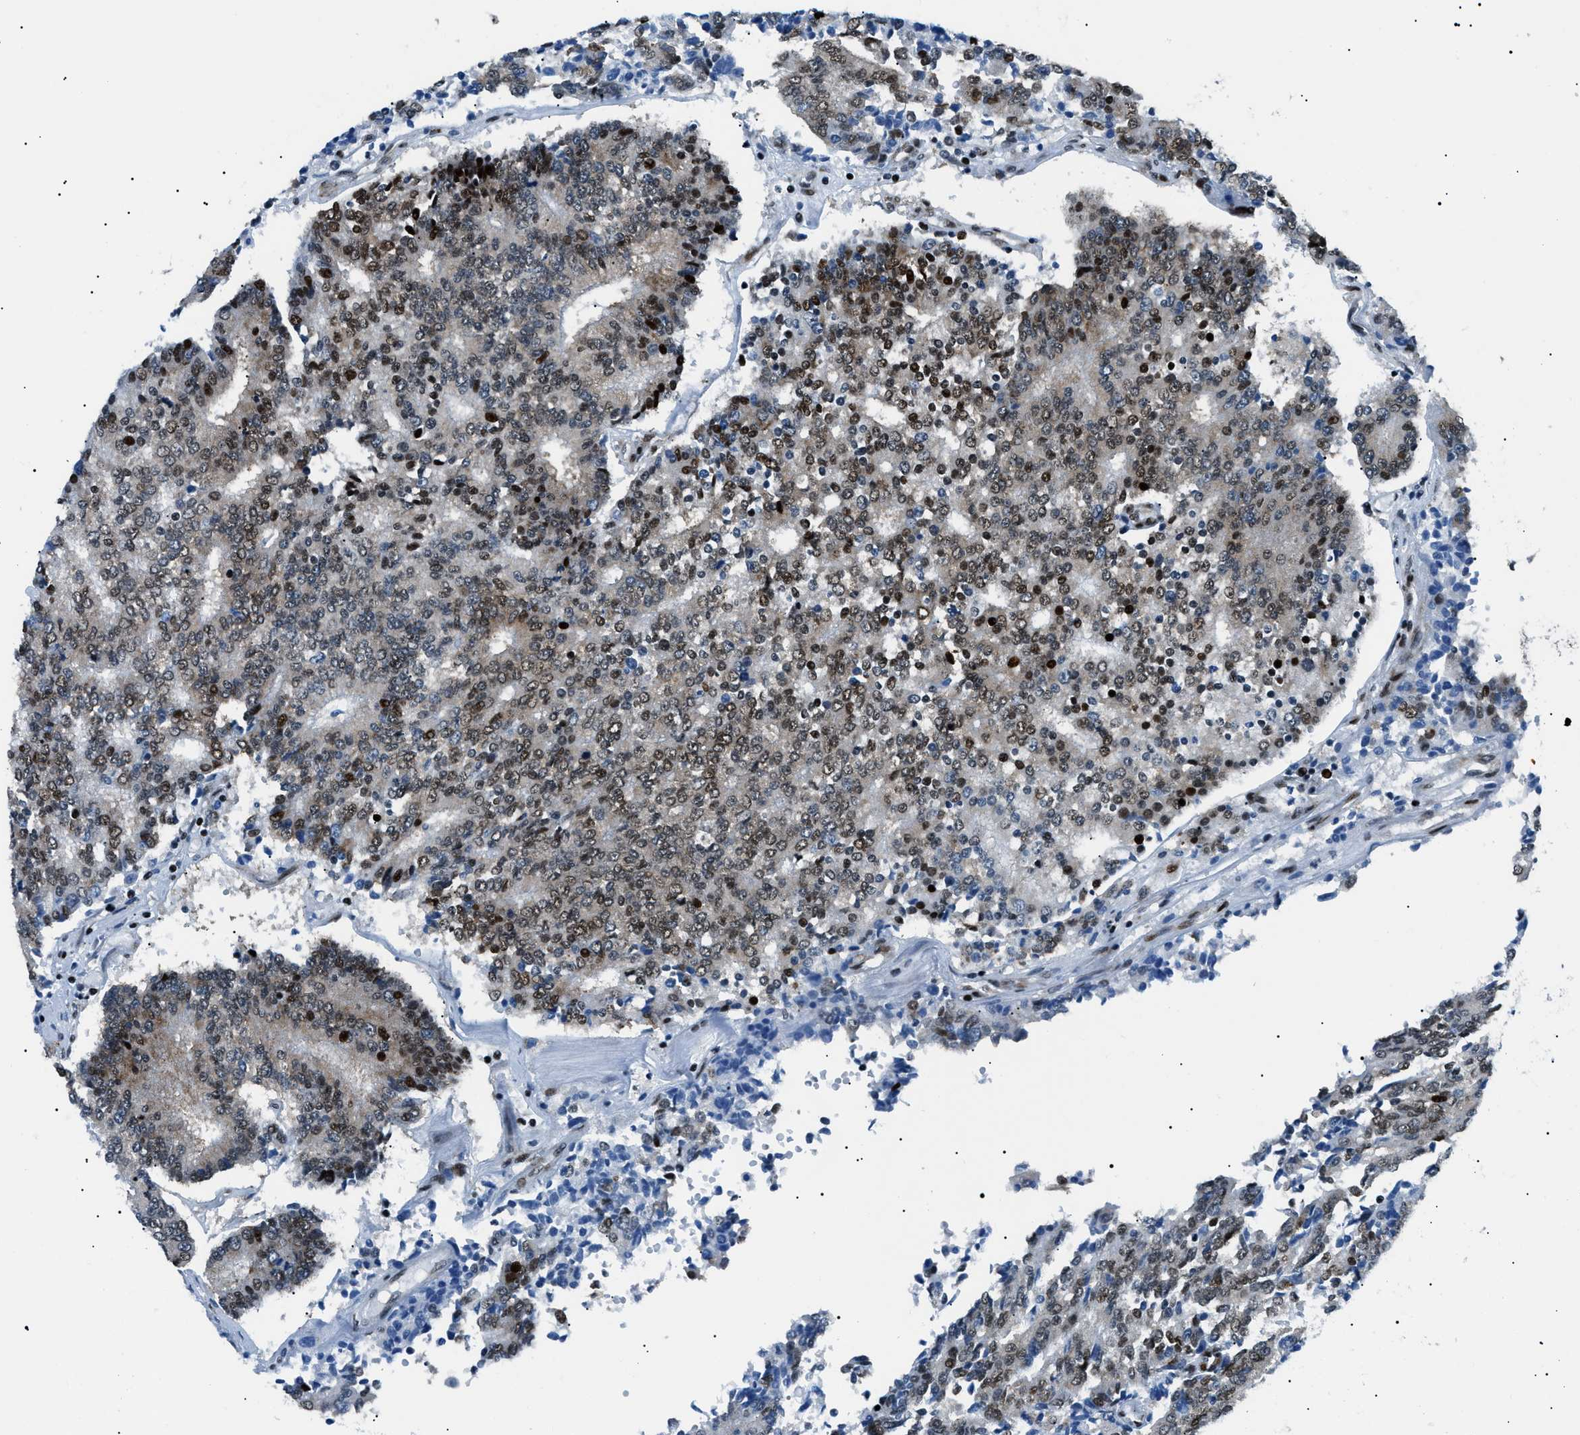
{"staining": {"intensity": "moderate", "quantity": "25%-75%", "location": "nuclear"}, "tissue": "prostate cancer", "cell_type": "Tumor cells", "image_type": "cancer", "snomed": [{"axis": "morphology", "description": "Normal tissue, NOS"}, {"axis": "morphology", "description": "Adenocarcinoma, High grade"}, {"axis": "topography", "description": "Prostate"}, {"axis": "topography", "description": "Seminal veicle"}], "caption": "About 25%-75% of tumor cells in human prostate cancer (adenocarcinoma (high-grade)) exhibit moderate nuclear protein positivity as visualized by brown immunohistochemical staining.", "gene": "HNRNPK", "patient": {"sex": "male", "age": 55}}